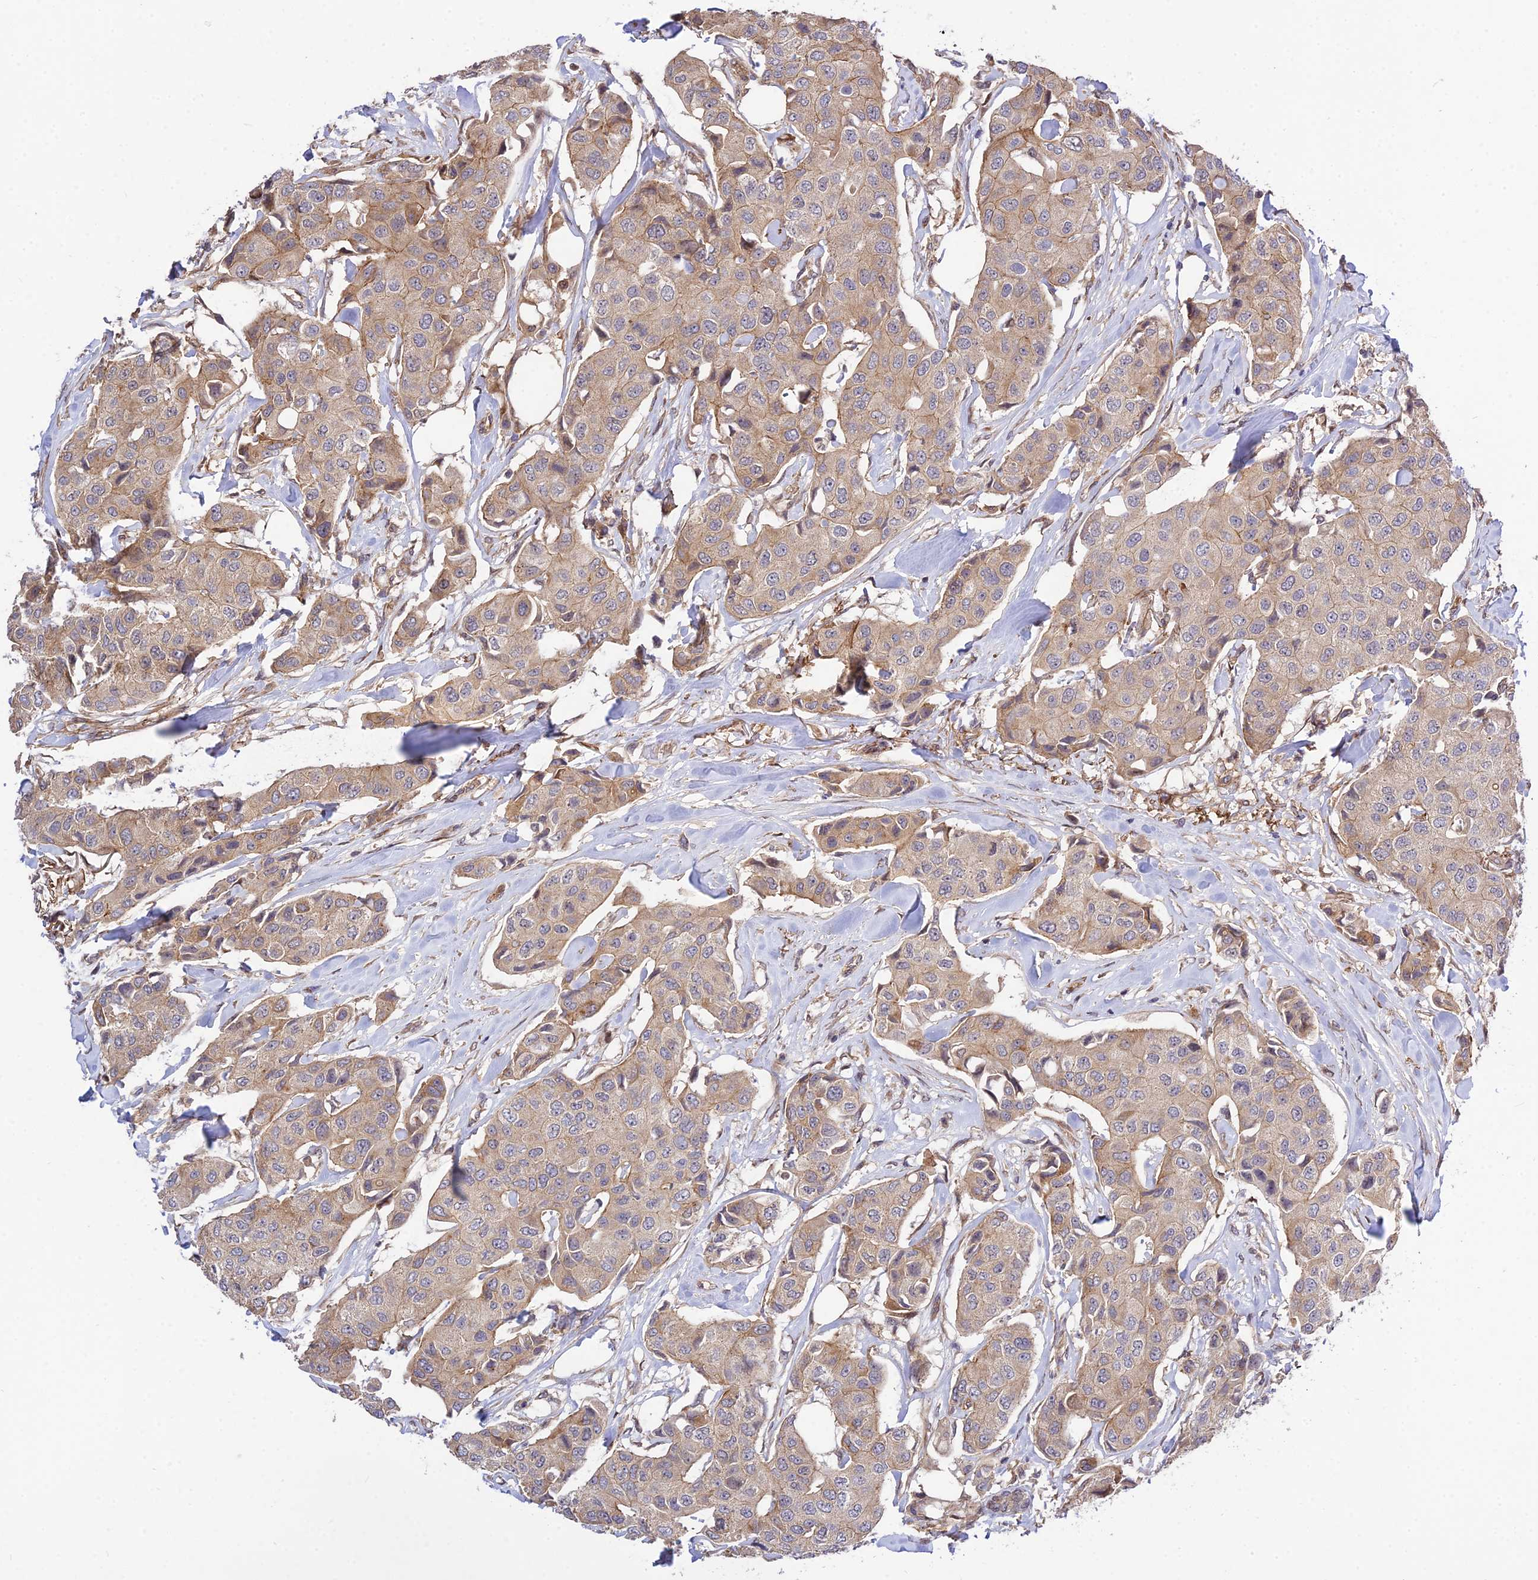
{"staining": {"intensity": "weak", "quantity": ">75%", "location": "cytoplasmic/membranous"}, "tissue": "breast cancer", "cell_type": "Tumor cells", "image_type": "cancer", "snomed": [{"axis": "morphology", "description": "Duct carcinoma"}, {"axis": "topography", "description": "Breast"}], "caption": "Protein staining displays weak cytoplasmic/membranous expression in approximately >75% of tumor cells in breast cancer (intraductal carcinoma). The staining was performed using DAB, with brown indicating positive protein expression. Nuclei are stained blue with hematoxylin.", "gene": "SMG6", "patient": {"sex": "female", "age": 80}}